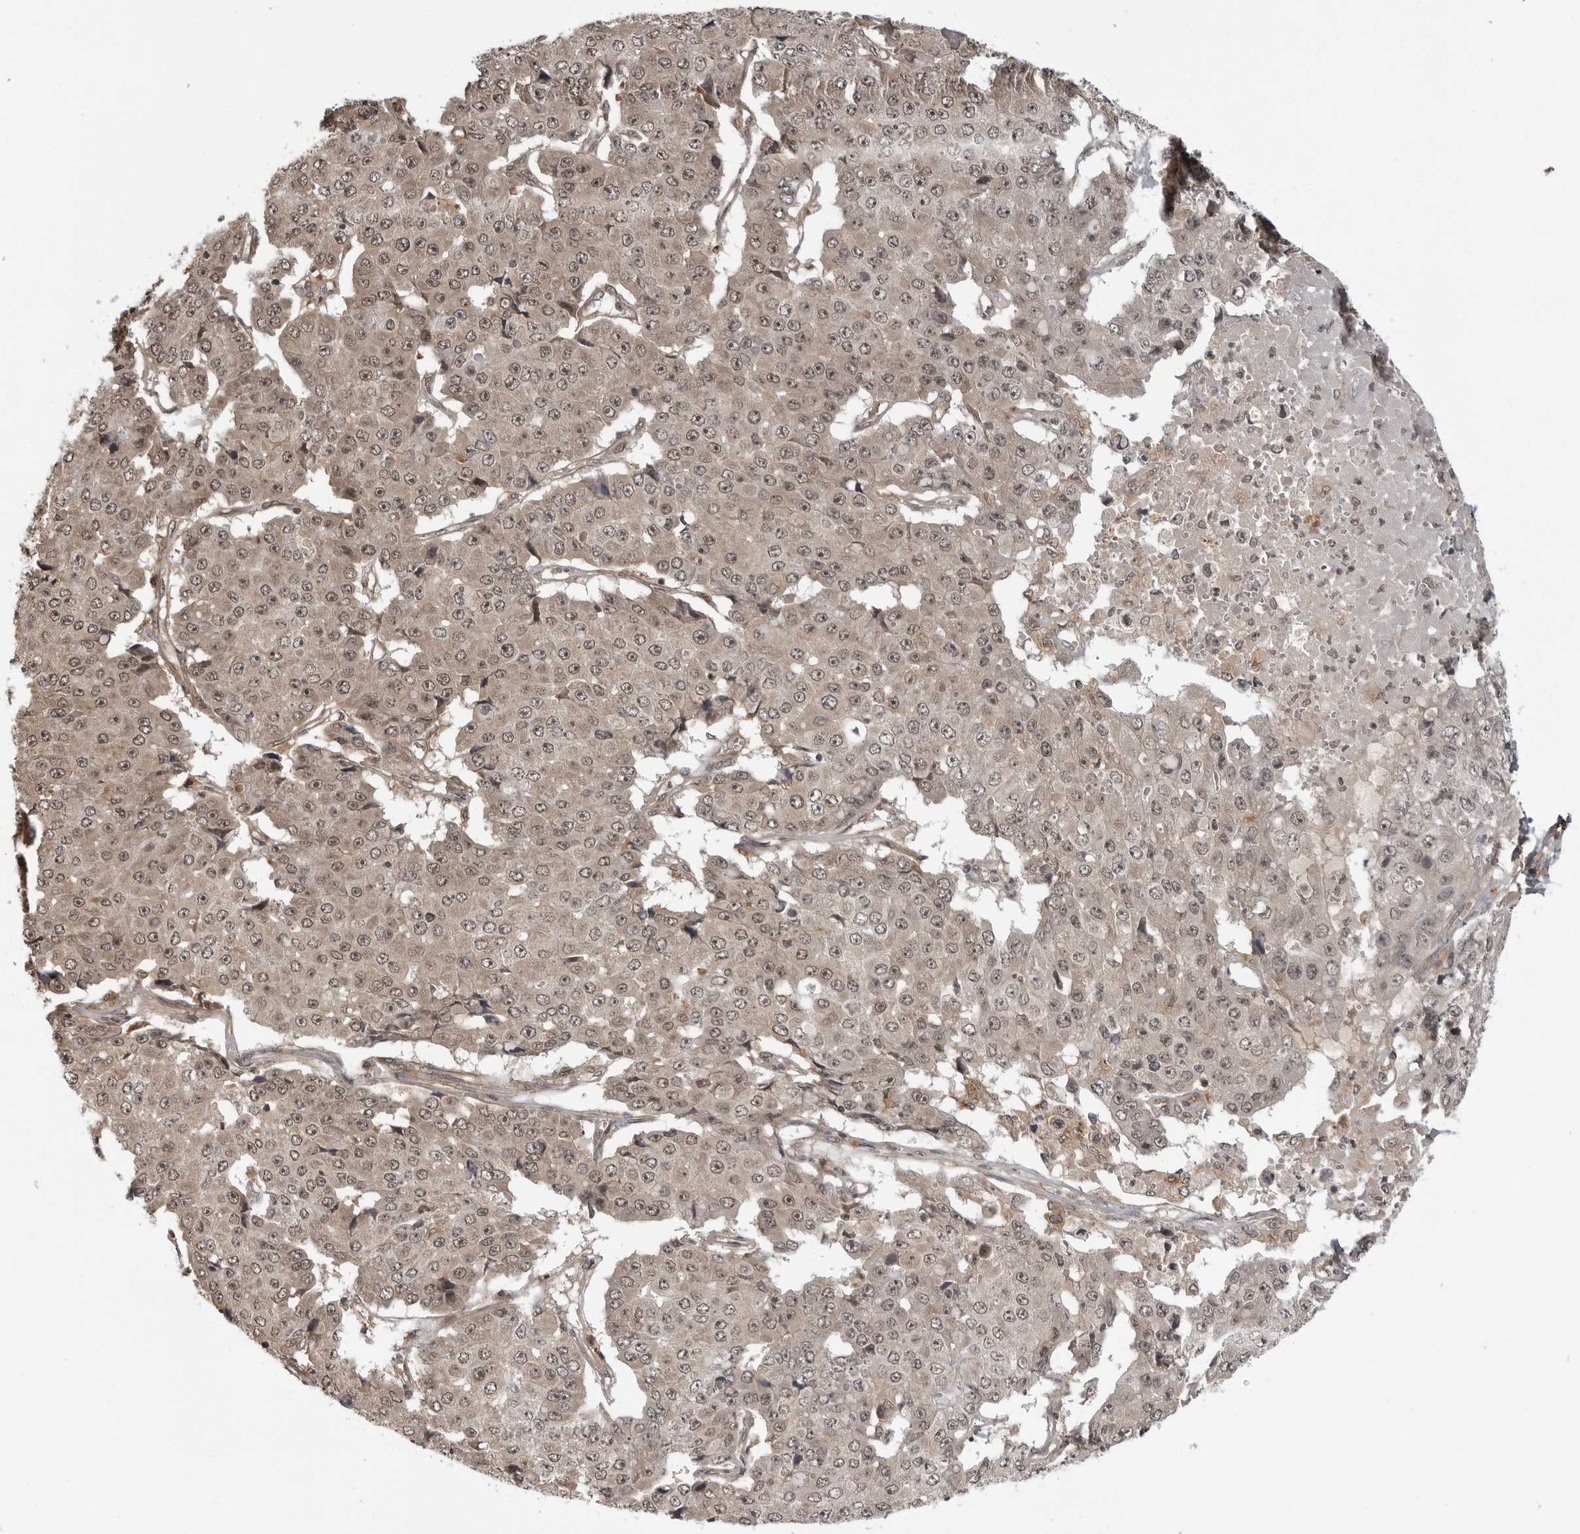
{"staining": {"intensity": "weak", "quantity": ">75%", "location": "cytoplasmic/membranous,nuclear"}, "tissue": "pancreatic cancer", "cell_type": "Tumor cells", "image_type": "cancer", "snomed": [{"axis": "morphology", "description": "Adenocarcinoma, NOS"}, {"axis": "topography", "description": "Pancreas"}], "caption": "Immunohistochemistry (IHC) photomicrograph of pancreatic adenocarcinoma stained for a protein (brown), which shows low levels of weak cytoplasmic/membranous and nuclear expression in approximately >75% of tumor cells.", "gene": "IL24", "patient": {"sex": "male", "age": 50}}